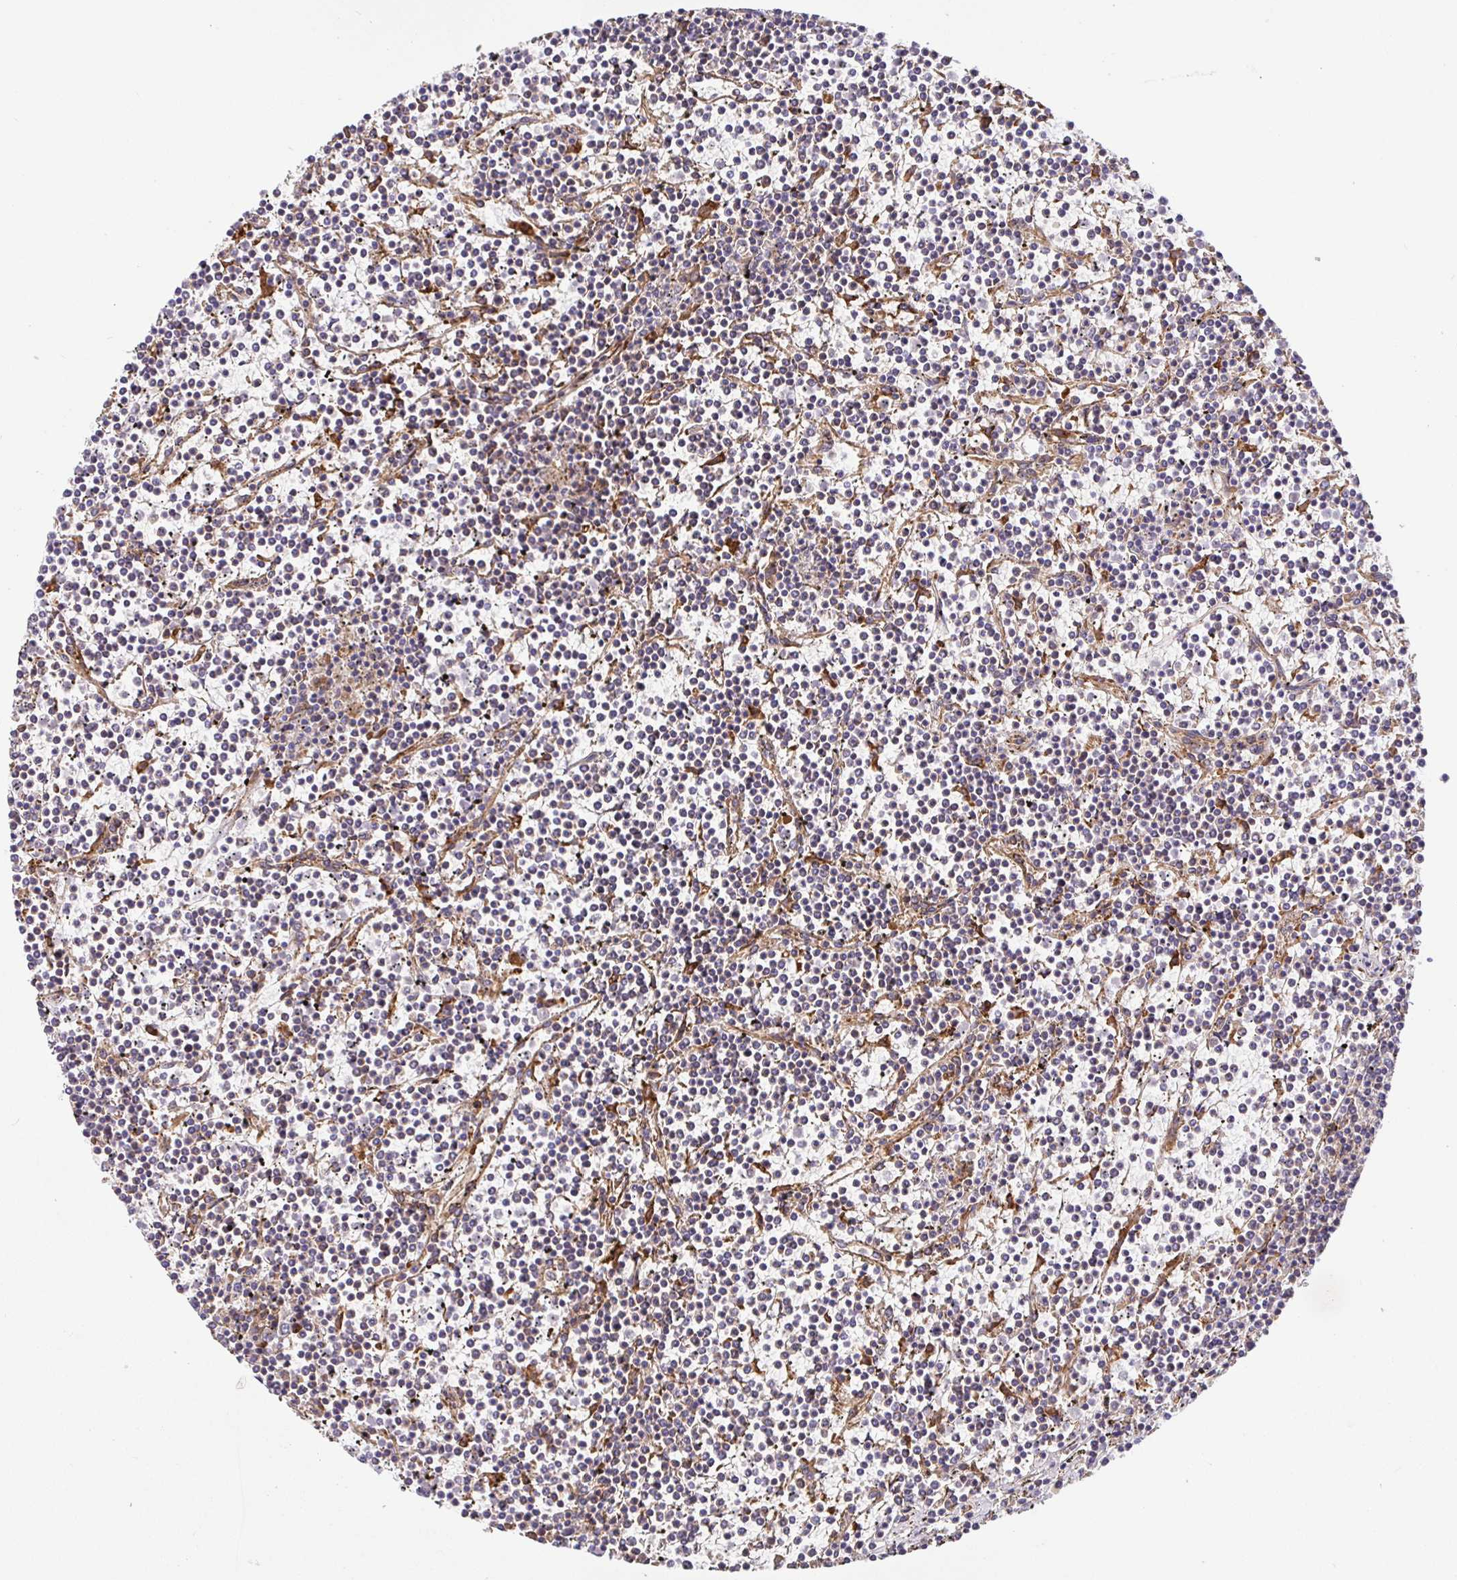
{"staining": {"intensity": "negative", "quantity": "none", "location": "none"}, "tissue": "lymphoma", "cell_type": "Tumor cells", "image_type": "cancer", "snomed": [{"axis": "morphology", "description": "Malignant lymphoma, non-Hodgkin's type, Low grade"}, {"axis": "topography", "description": "Spleen"}], "caption": "Micrograph shows no protein staining in tumor cells of lymphoma tissue.", "gene": "MAOA", "patient": {"sex": "female", "age": 19}}